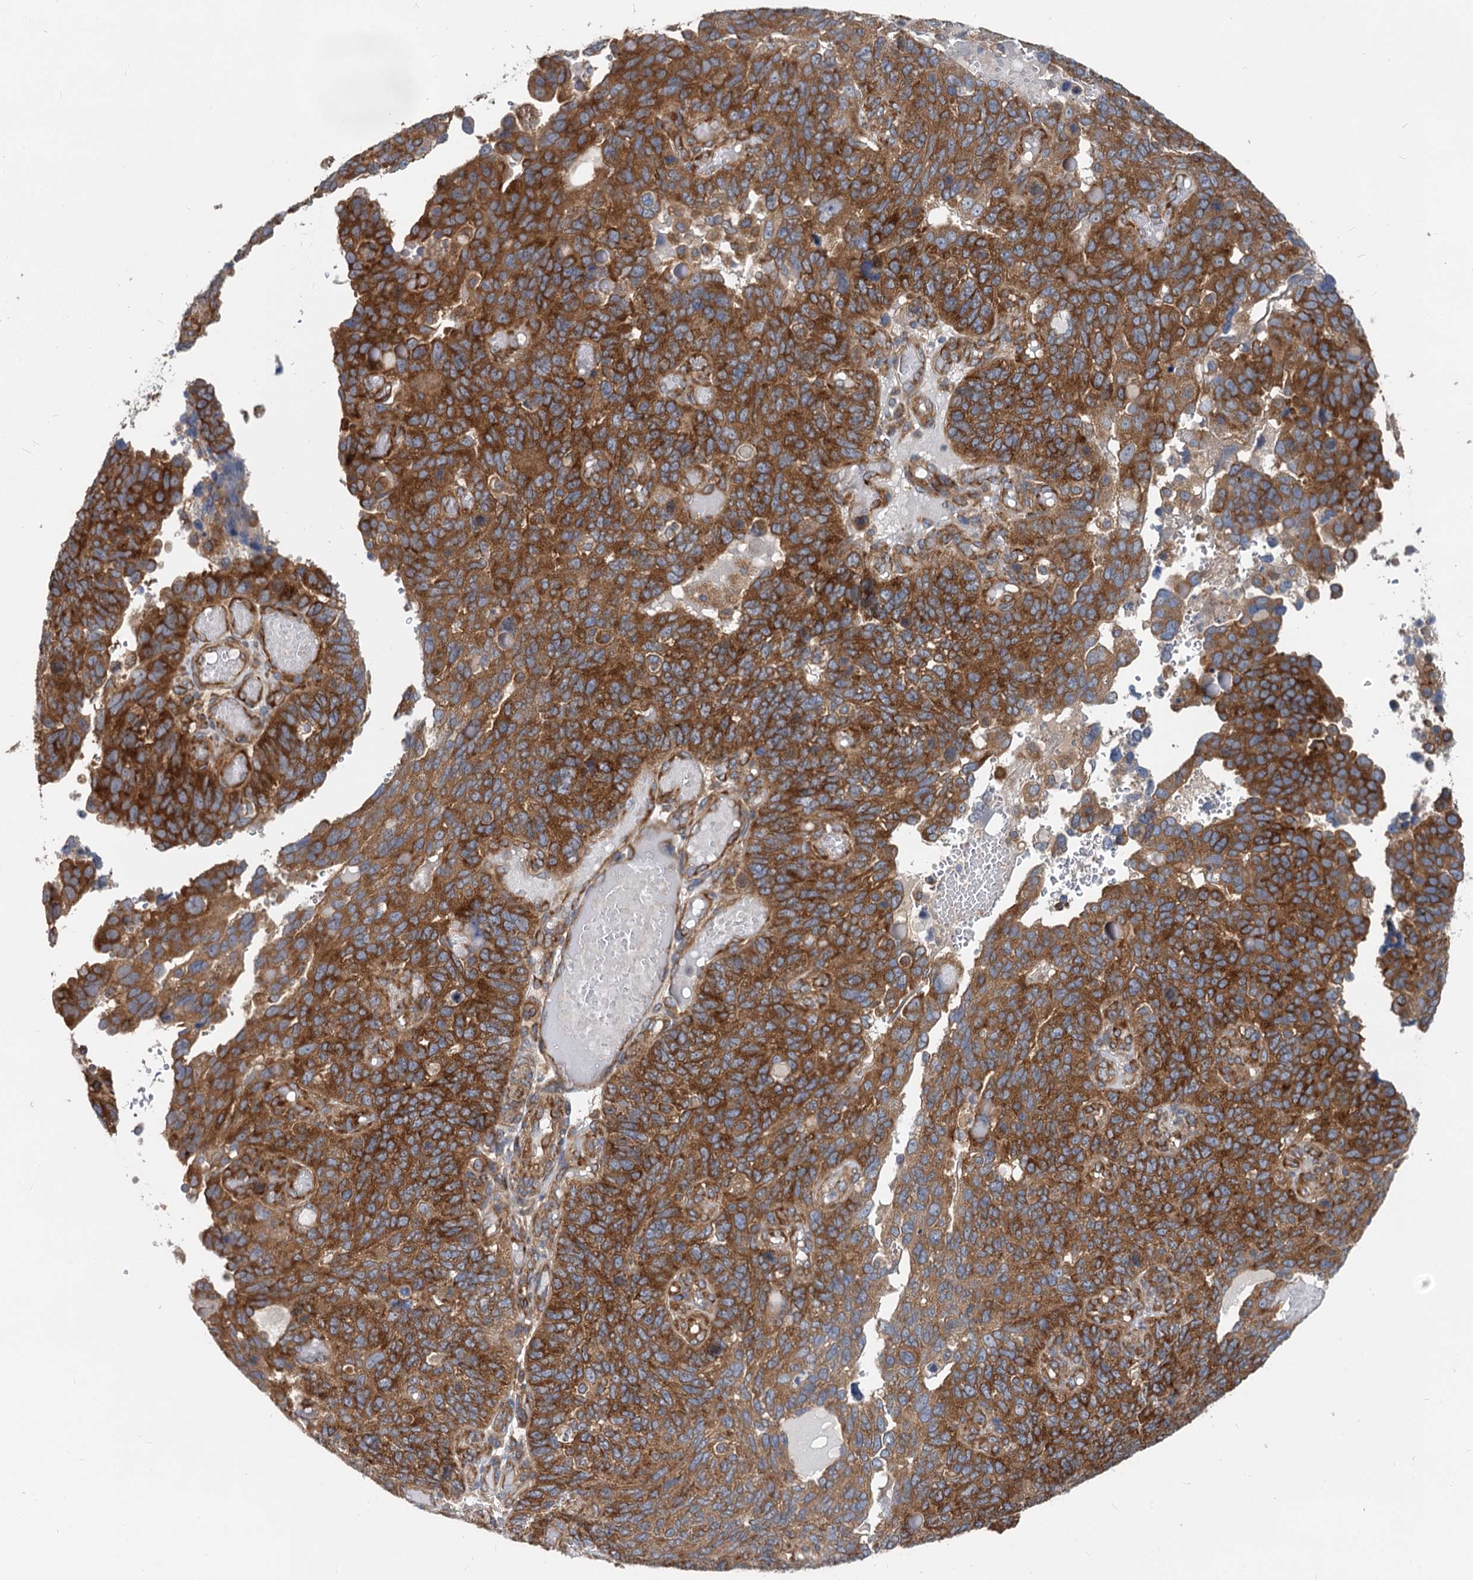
{"staining": {"intensity": "strong", "quantity": ">75%", "location": "cytoplasmic/membranous"}, "tissue": "endometrial cancer", "cell_type": "Tumor cells", "image_type": "cancer", "snomed": [{"axis": "morphology", "description": "Adenocarcinoma, NOS"}, {"axis": "topography", "description": "Endometrium"}], "caption": "Endometrial adenocarcinoma was stained to show a protein in brown. There is high levels of strong cytoplasmic/membranous expression in approximately >75% of tumor cells. The staining was performed using DAB (3,3'-diaminobenzidine), with brown indicating positive protein expression. Nuclei are stained blue with hematoxylin.", "gene": "EIF2B2", "patient": {"sex": "female", "age": 66}}